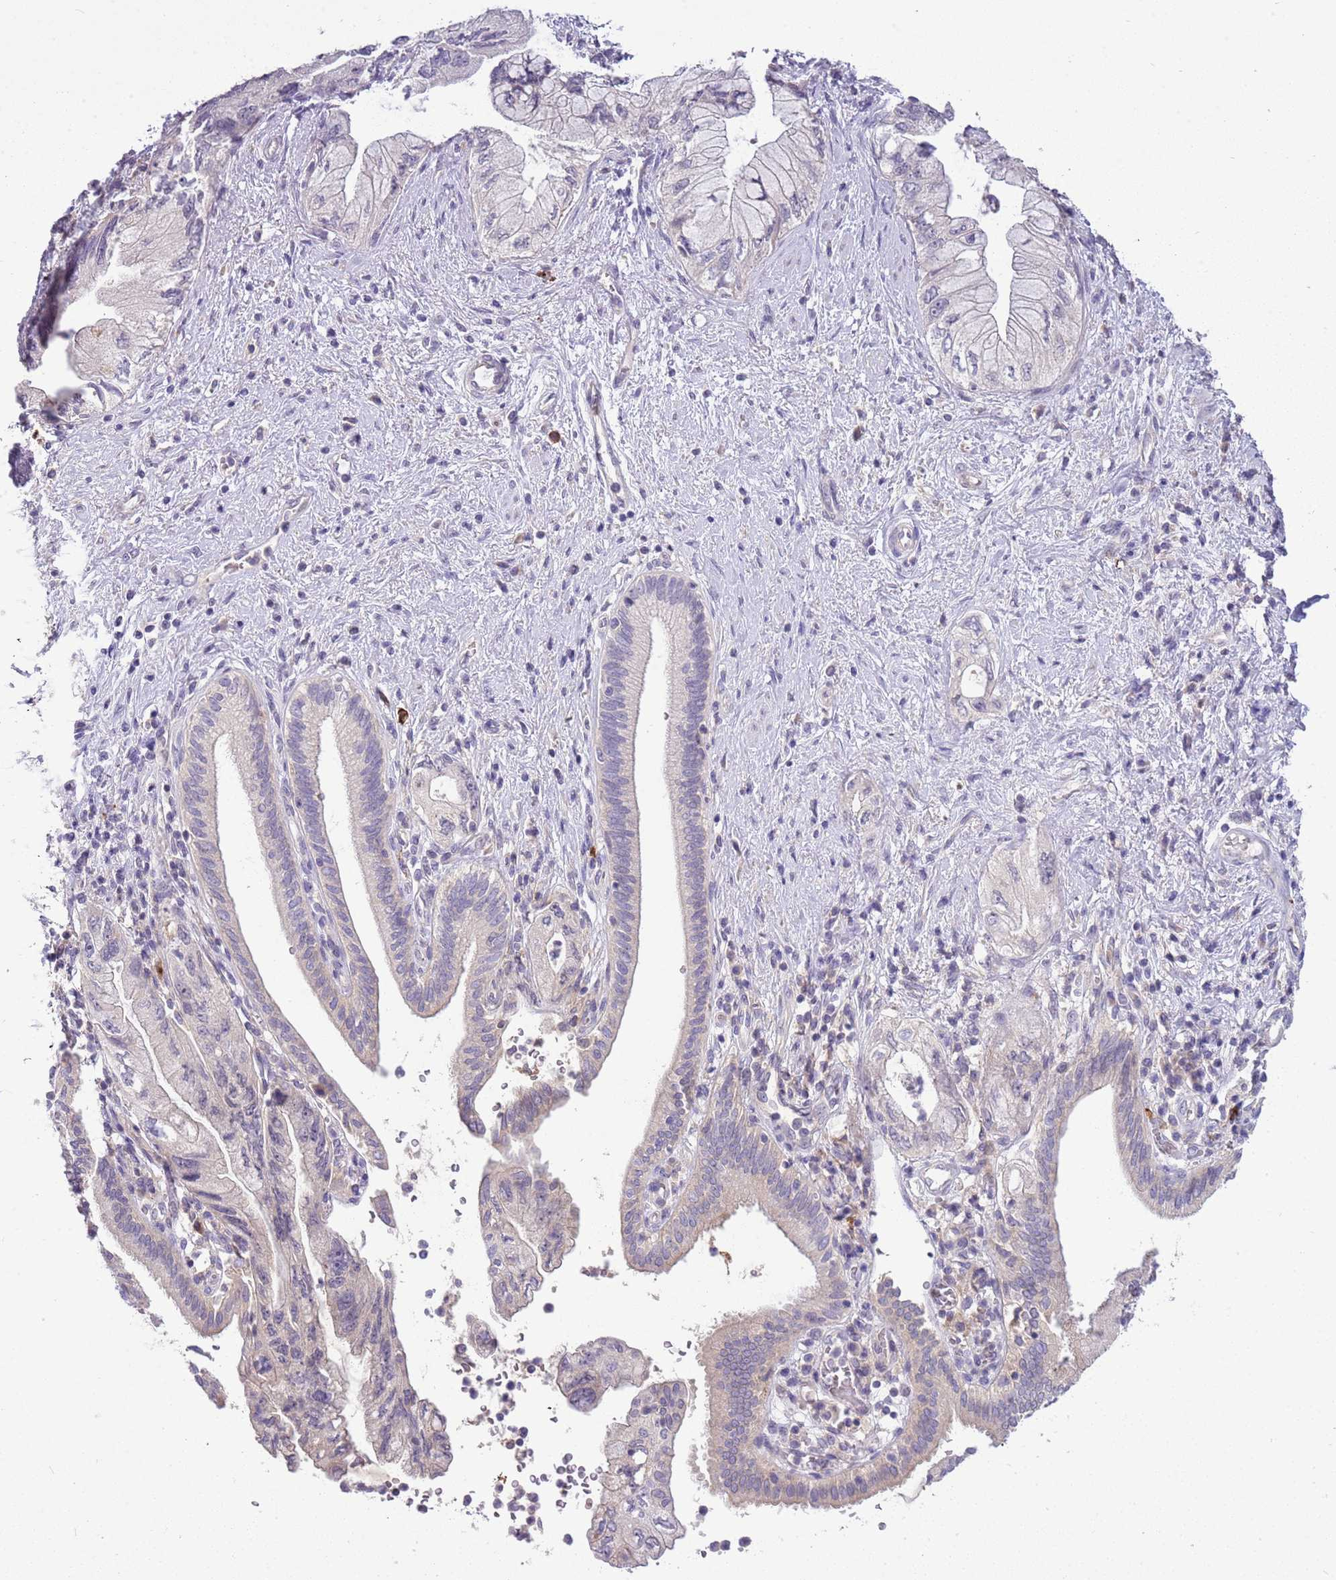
{"staining": {"intensity": "negative", "quantity": "none", "location": "none"}, "tissue": "pancreatic cancer", "cell_type": "Tumor cells", "image_type": "cancer", "snomed": [{"axis": "morphology", "description": "Adenocarcinoma, NOS"}, {"axis": "topography", "description": "Pancreas"}], "caption": "High magnification brightfield microscopy of pancreatic adenocarcinoma stained with DAB (brown) and counterstained with hematoxylin (blue): tumor cells show no significant expression.", "gene": "SCAMP5", "patient": {"sex": "female", "age": 73}}